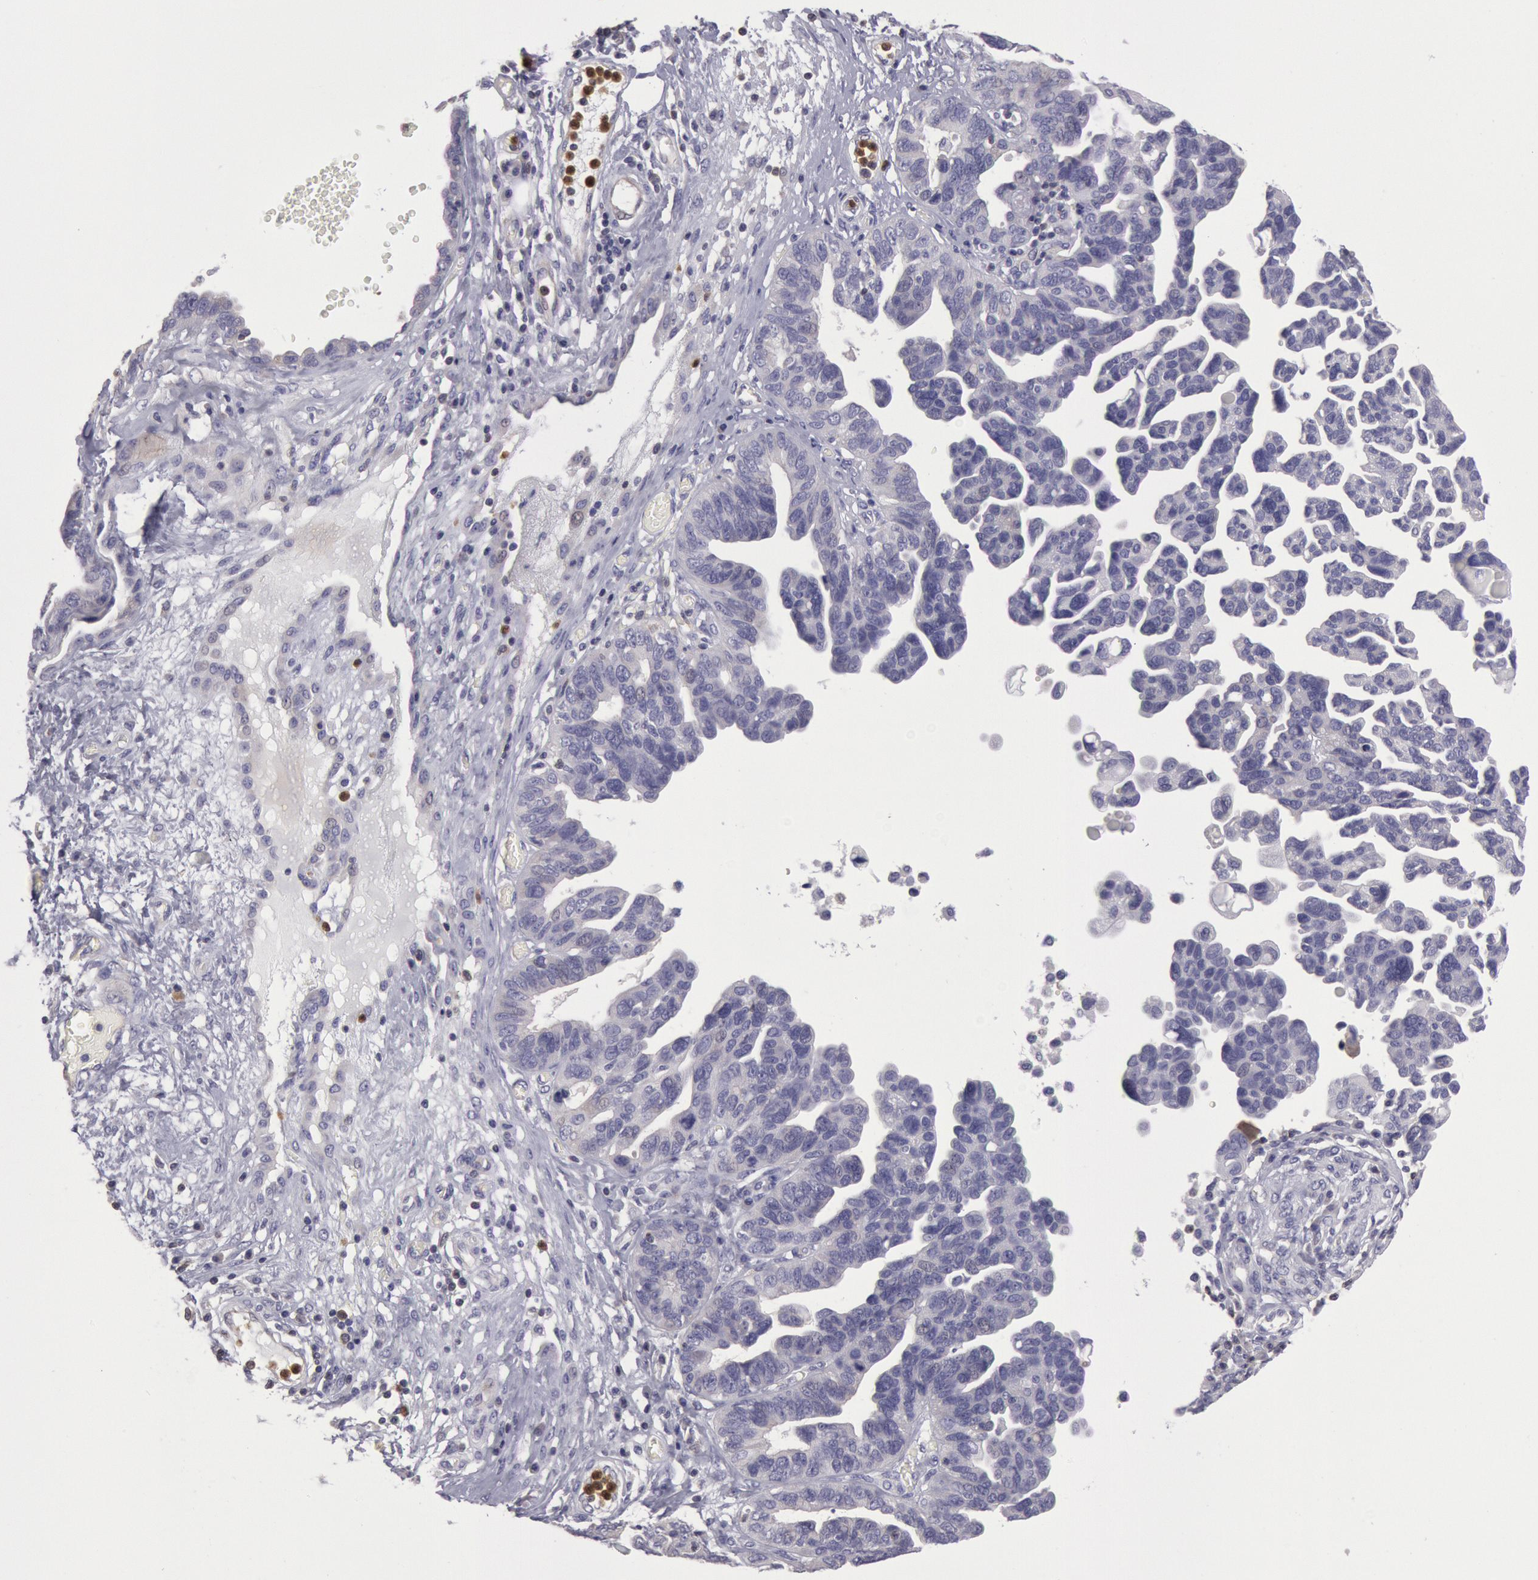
{"staining": {"intensity": "negative", "quantity": "none", "location": "none"}, "tissue": "ovarian cancer", "cell_type": "Tumor cells", "image_type": "cancer", "snomed": [{"axis": "morphology", "description": "Cystadenocarcinoma, serous, NOS"}, {"axis": "topography", "description": "Ovary"}], "caption": "Immunohistochemistry (IHC) photomicrograph of neoplastic tissue: human ovarian cancer (serous cystadenocarcinoma) stained with DAB (3,3'-diaminobenzidine) exhibits no significant protein expression in tumor cells.", "gene": "RAB27A", "patient": {"sex": "female", "age": 64}}